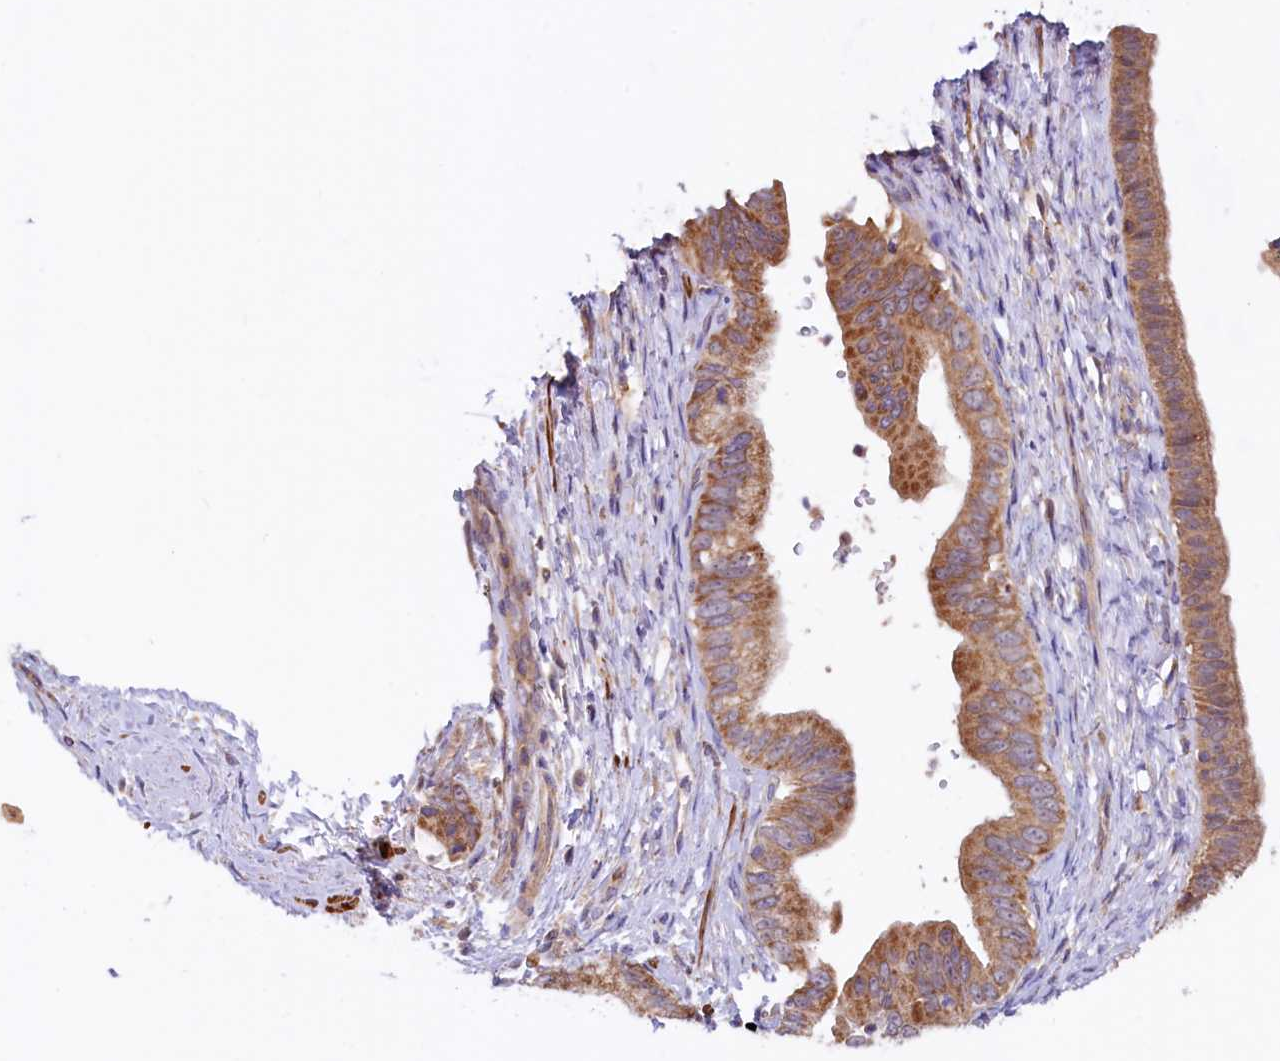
{"staining": {"intensity": "moderate", "quantity": ">75%", "location": "cytoplasmic/membranous"}, "tissue": "pancreatic cancer", "cell_type": "Tumor cells", "image_type": "cancer", "snomed": [{"axis": "morphology", "description": "Adenocarcinoma, NOS"}, {"axis": "topography", "description": "Pancreas"}], "caption": "Pancreatic cancer (adenocarcinoma) stained for a protein (brown) displays moderate cytoplasmic/membranous positive positivity in about >75% of tumor cells.", "gene": "CIAO3", "patient": {"sex": "female", "age": 55}}